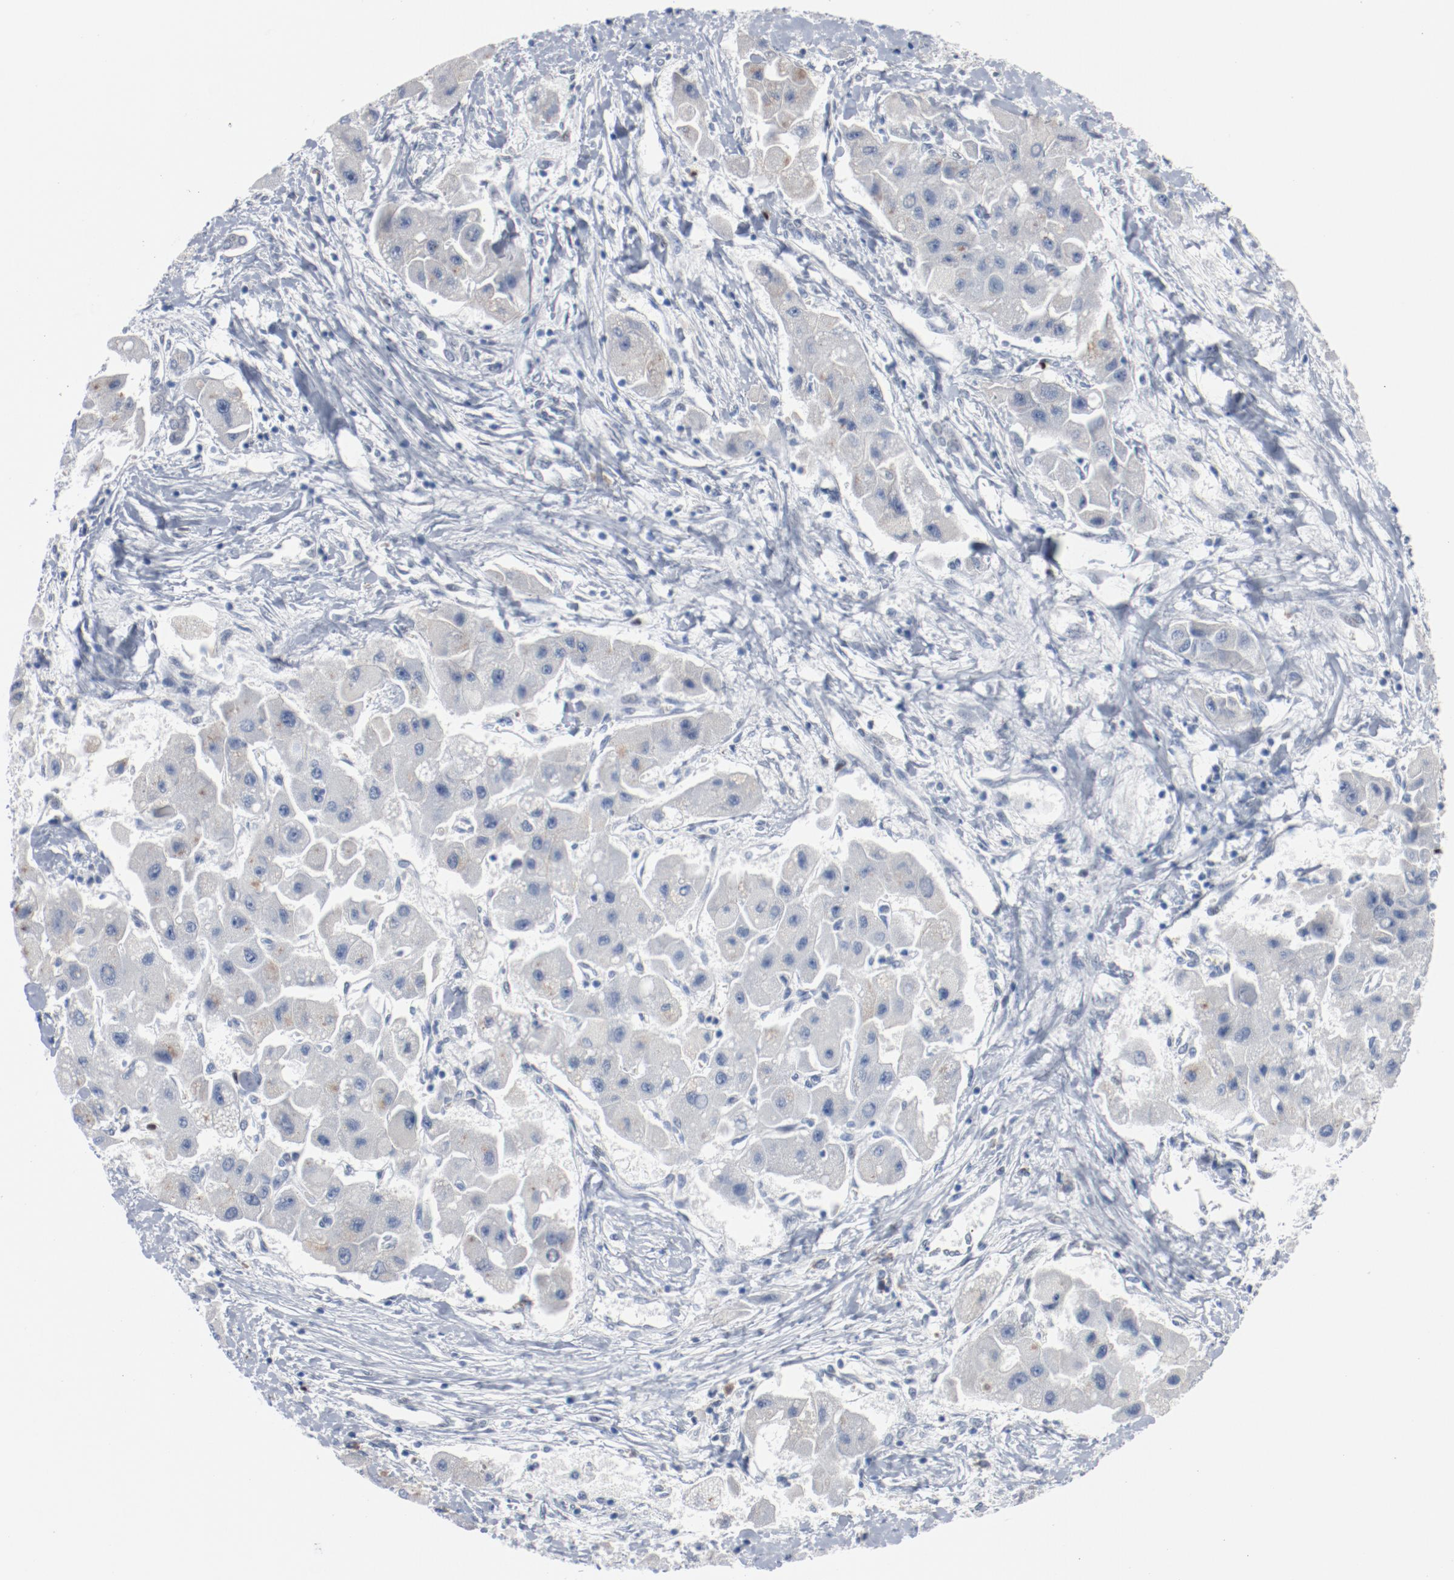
{"staining": {"intensity": "negative", "quantity": "none", "location": "none"}, "tissue": "liver cancer", "cell_type": "Tumor cells", "image_type": "cancer", "snomed": [{"axis": "morphology", "description": "Carcinoma, Hepatocellular, NOS"}, {"axis": "topography", "description": "Liver"}], "caption": "The image displays no staining of tumor cells in liver hepatocellular carcinoma.", "gene": "FOXP1", "patient": {"sex": "male", "age": 24}}